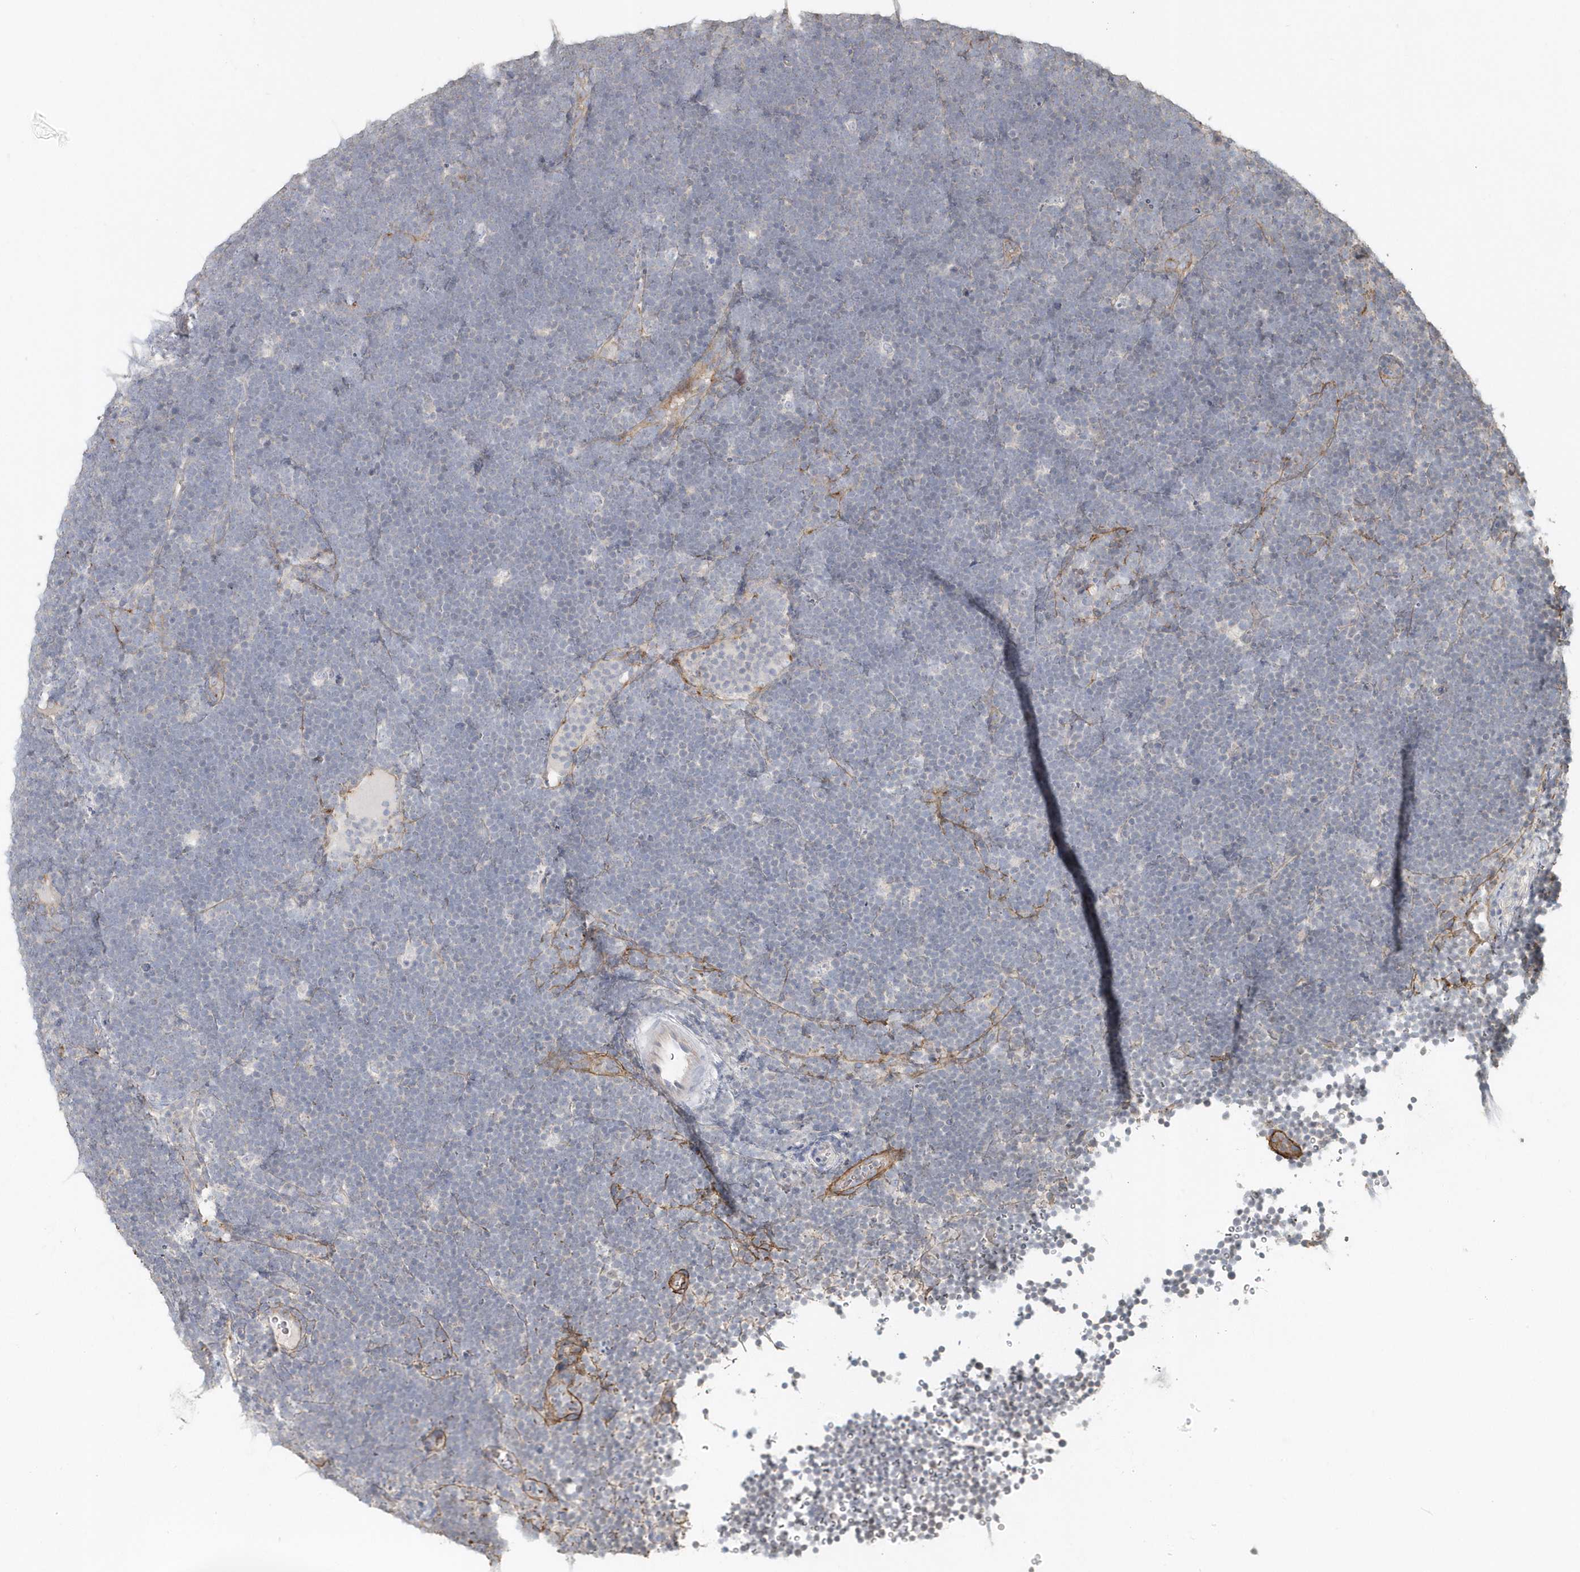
{"staining": {"intensity": "negative", "quantity": "none", "location": "none"}, "tissue": "lymphoma", "cell_type": "Tumor cells", "image_type": "cancer", "snomed": [{"axis": "morphology", "description": "Malignant lymphoma, non-Hodgkin's type, High grade"}, {"axis": "topography", "description": "Lymph node"}], "caption": "High power microscopy photomicrograph of an immunohistochemistry photomicrograph of lymphoma, revealing no significant staining in tumor cells.", "gene": "MMRN1", "patient": {"sex": "male", "age": 13}}